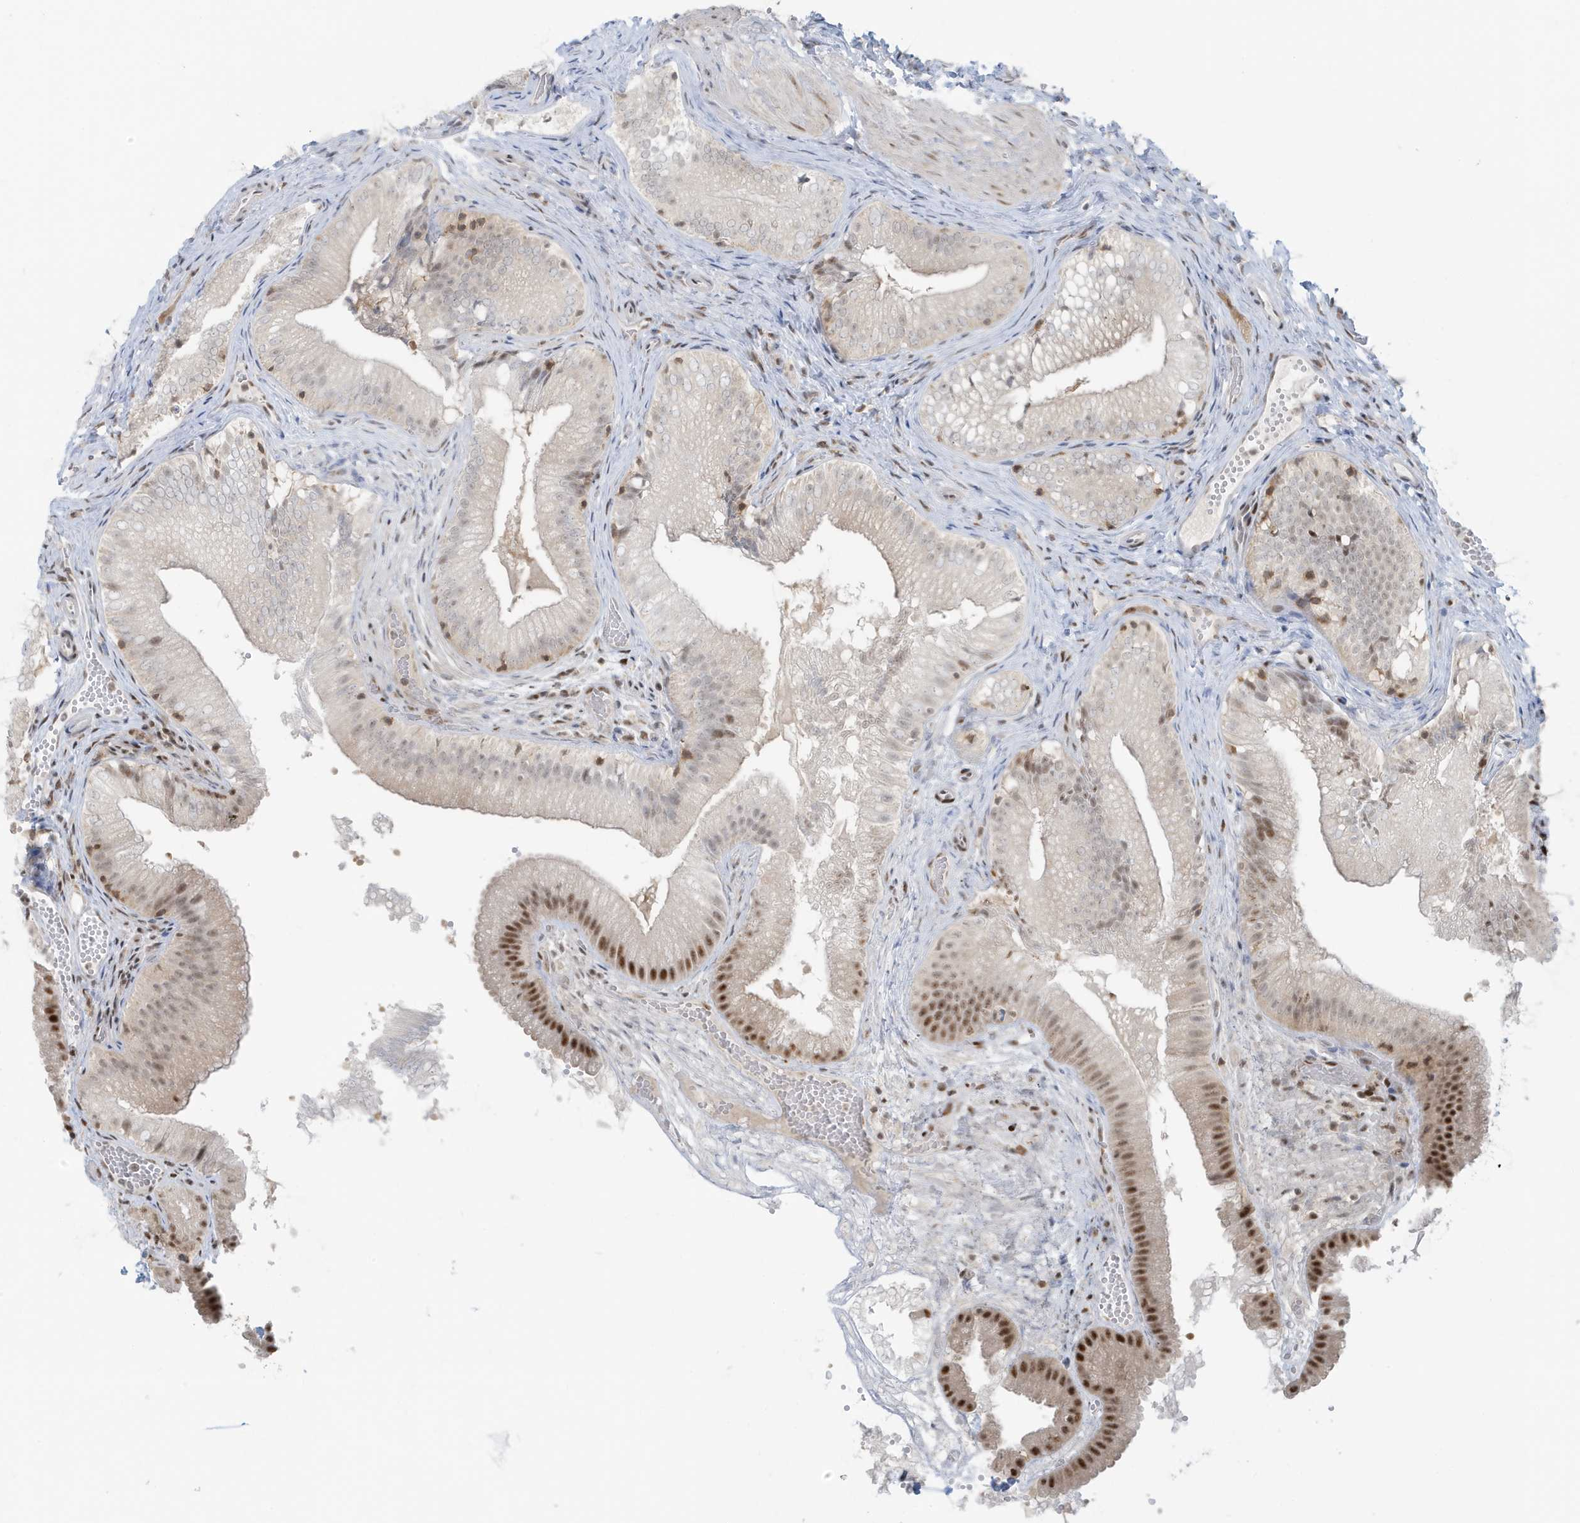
{"staining": {"intensity": "strong", "quantity": "<25%", "location": "cytoplasmic/membranous,nuclear"}, "tissue": "gallbladder", "cell_type": "Glandular cells", "image_type": "normal", "snomed": [{"axis": "morphology", "description": "Normal tissue, NOS"}, {"axis": "topography", "description": "Gallbladder"}], "caption": "Brown immunohistochemical staining in unremarkable gallbladder reveals strong cytoplasmic/membranous,nuclear staining in about <25% of glandular cells.", "gene": "OGA", "patient": {"sex": "female", "age": 30}}